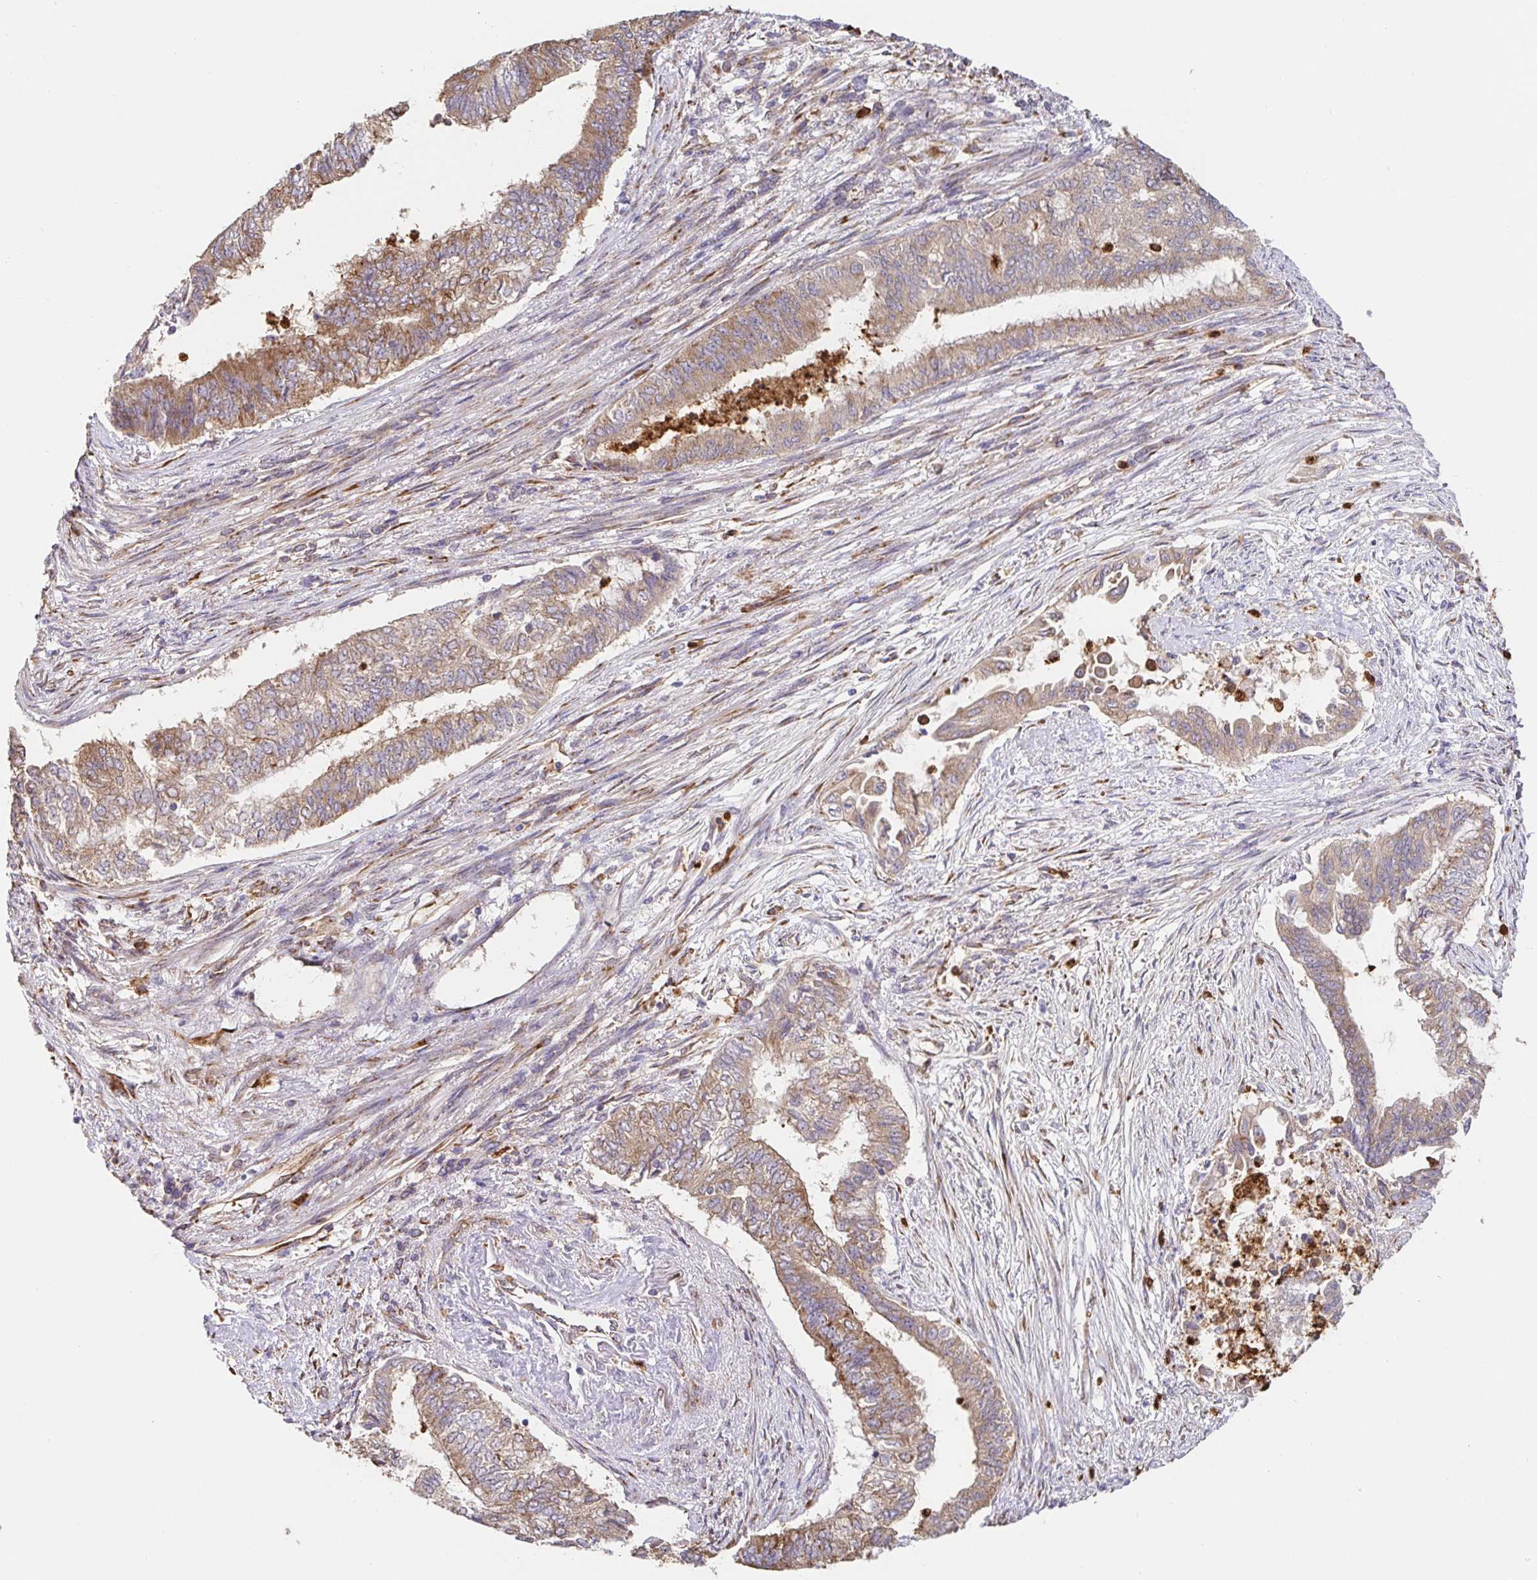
{"staining": {"intensity": "weak", "quantity": ">75%", "location": "cytoplasmic/membranous"}, "tissue": "endometrial cancer", "cell_type": "Tumor cells", "image_type": "cancer", "snomed": [{"axis": "morphology", "description": "Adenocarcinoma, NOS"}, {"axis": "topography", "description": "Endometrium"}], "caption": "There is low levels of weak cytoplasmic/membranous expression in tumor cells of endometrial cancer (adenocarcinoma), as demonstrated by immunohistochemical staining (brown color).", "gene": "PDPK1", "patient": {"sex": "female", "age": 65}}